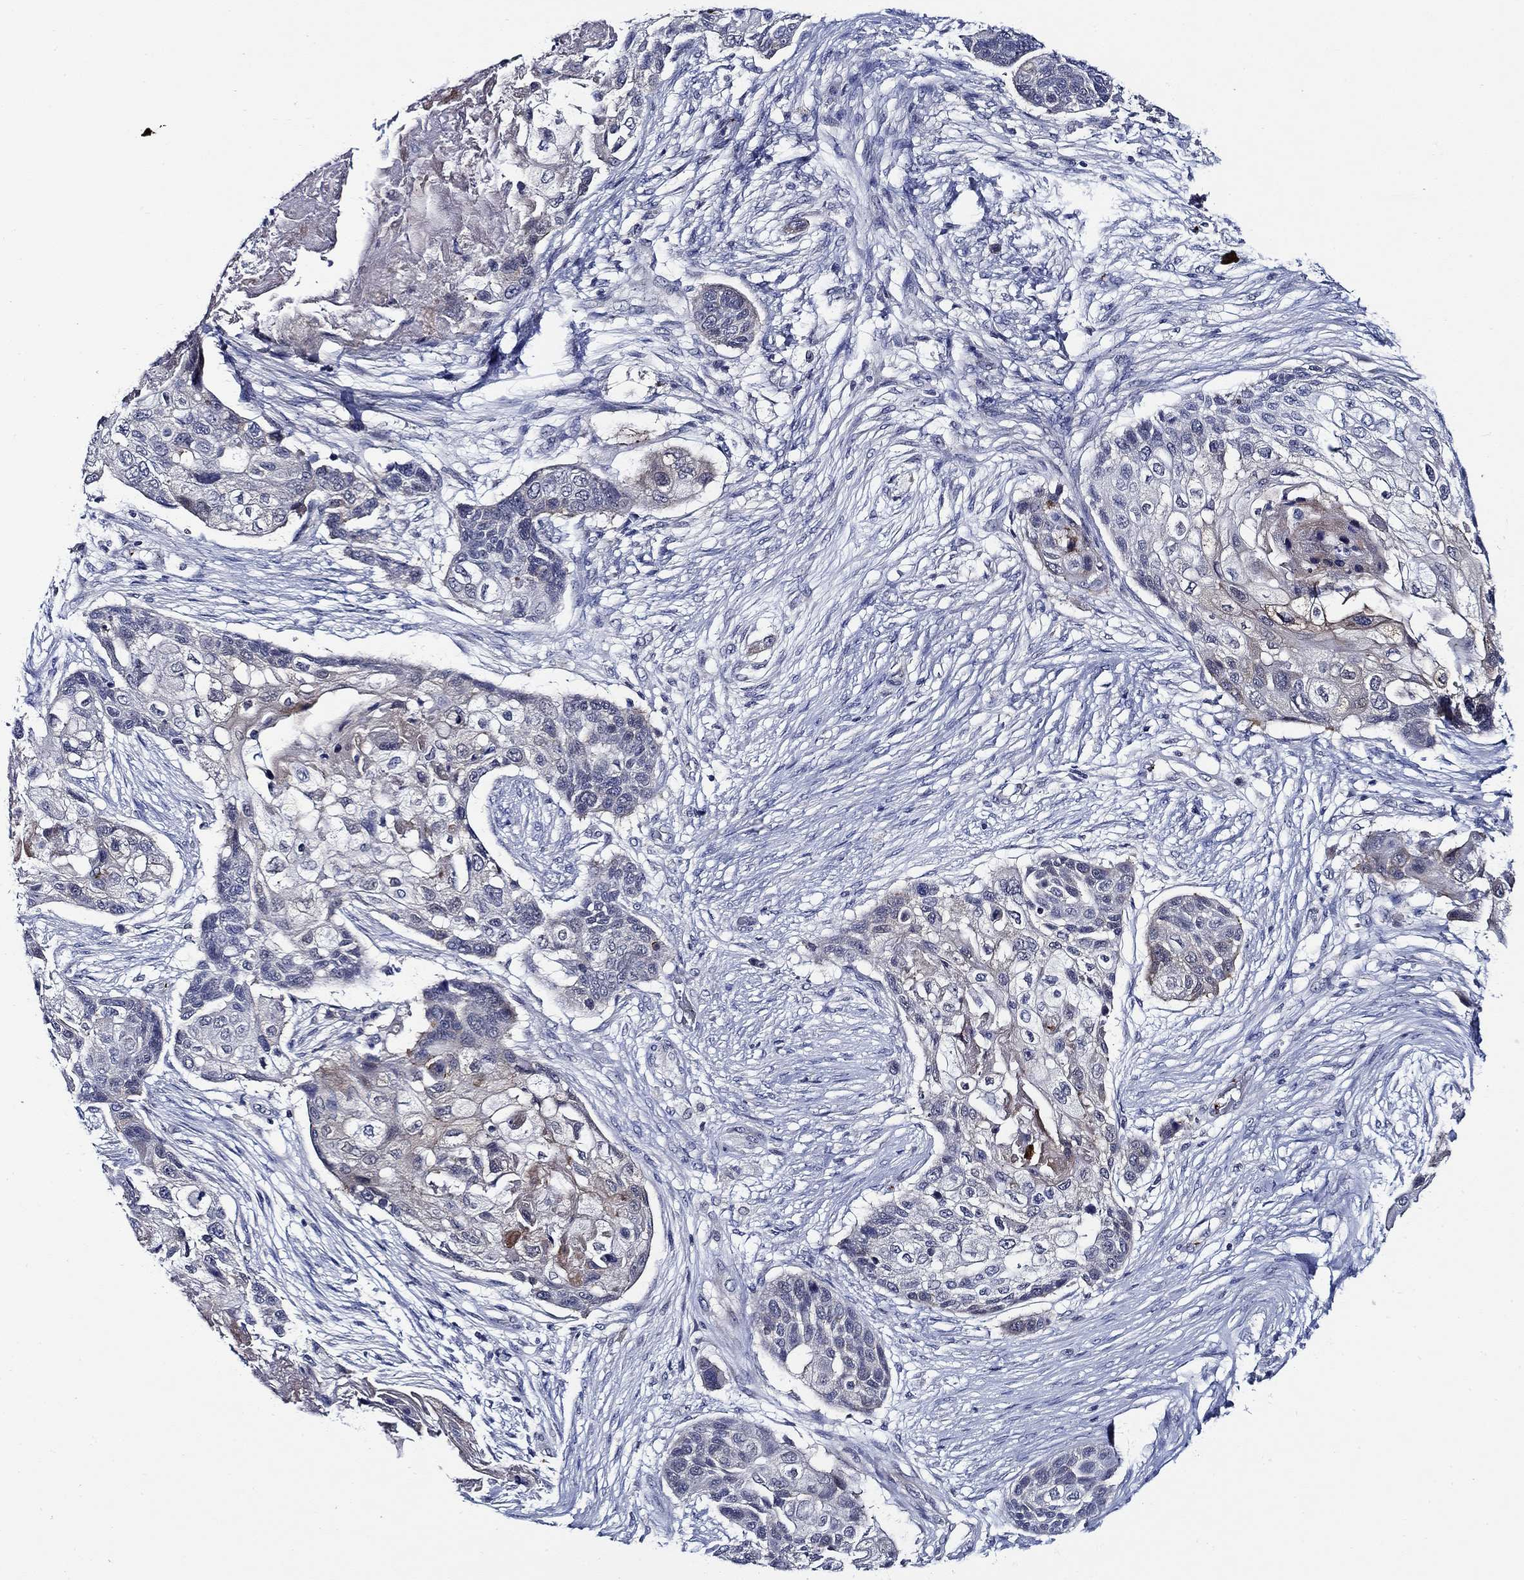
{"staining": {"intensity": "negative", "quantity": "none", "location": "none"}, "tissue": "lung cancer", "cell_type": "Tumor cells", "image_type": "cancer", "snomed": [{"axis": "morphology", "description": "Squamous cell carcinoma, NOS"}, {"axis": "topography", "description": "Lung"}], "caption": "IHC of human lung squamous cell carcinoma shows no positivity in tumor cells. (Stains: DAB IHC with hematoxylin counter stain, Microscopy: brightfield microscopy at high magnification).", "gene": "ALOX12", "patient": {"sex": "male", "age": 69}}